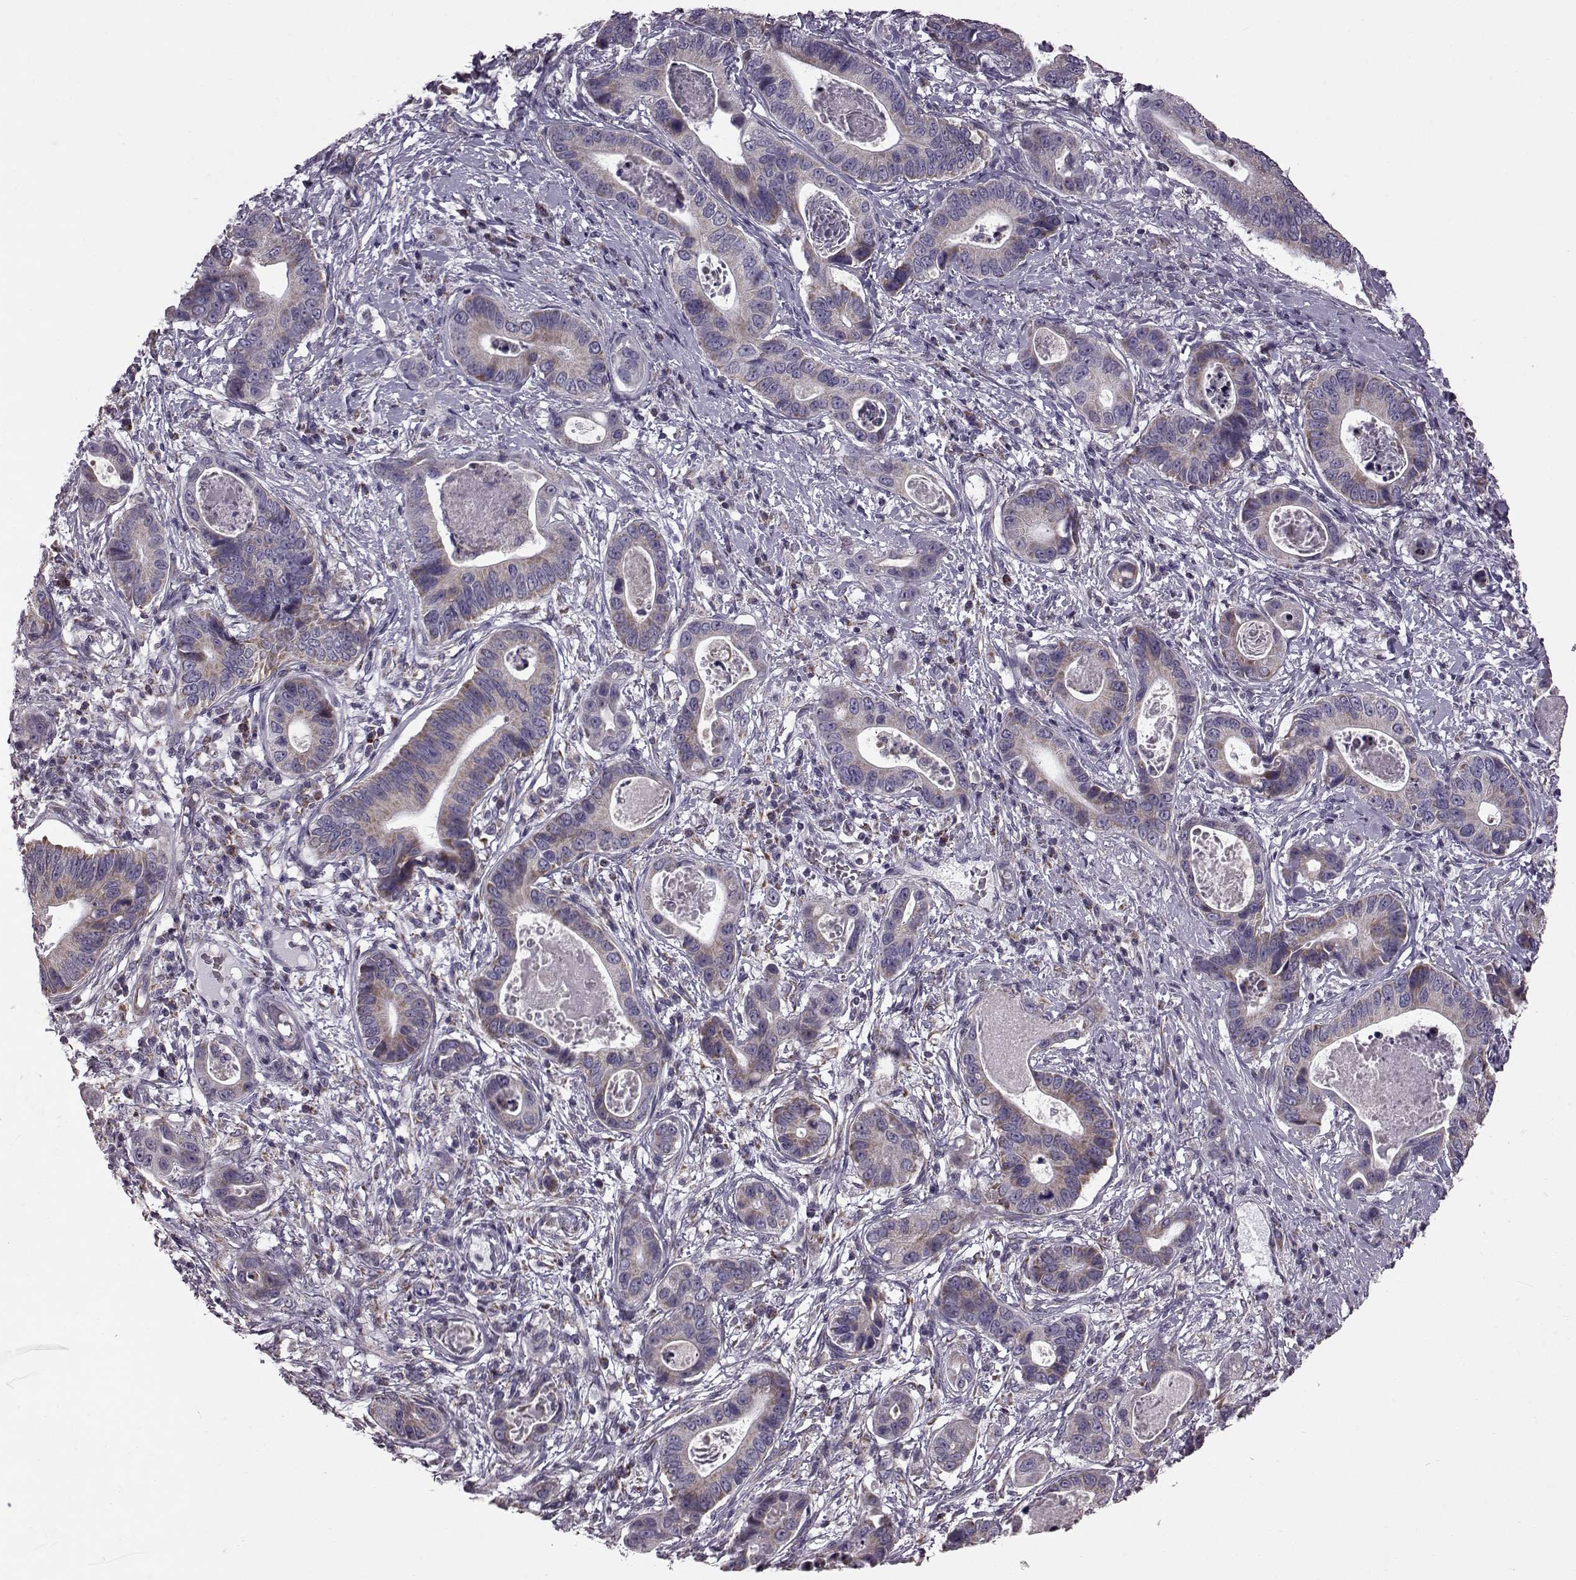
{"staining": {"intensity": "moderate", "quantity": "25%-75%", "location": "cytoplasmic/membranous"}, "tissue": "stomach cancer", "cell_type": "Tumor cells", "image_type": "cancer", "snomed": [{"axis": "morphology", "description": "Adenocarcinoma, NOS"}, {"axis": "topography", "description": "Stomach"}], "caption": "Brown immunohistochemical staining in human stomach adenocarcinoma reveals moderate cytoplasmic/membranous staining in approximately 25%-75% of tumor cells.", "gene": "FAM8A1", "patient": {"sex": "male", "age": 84}}